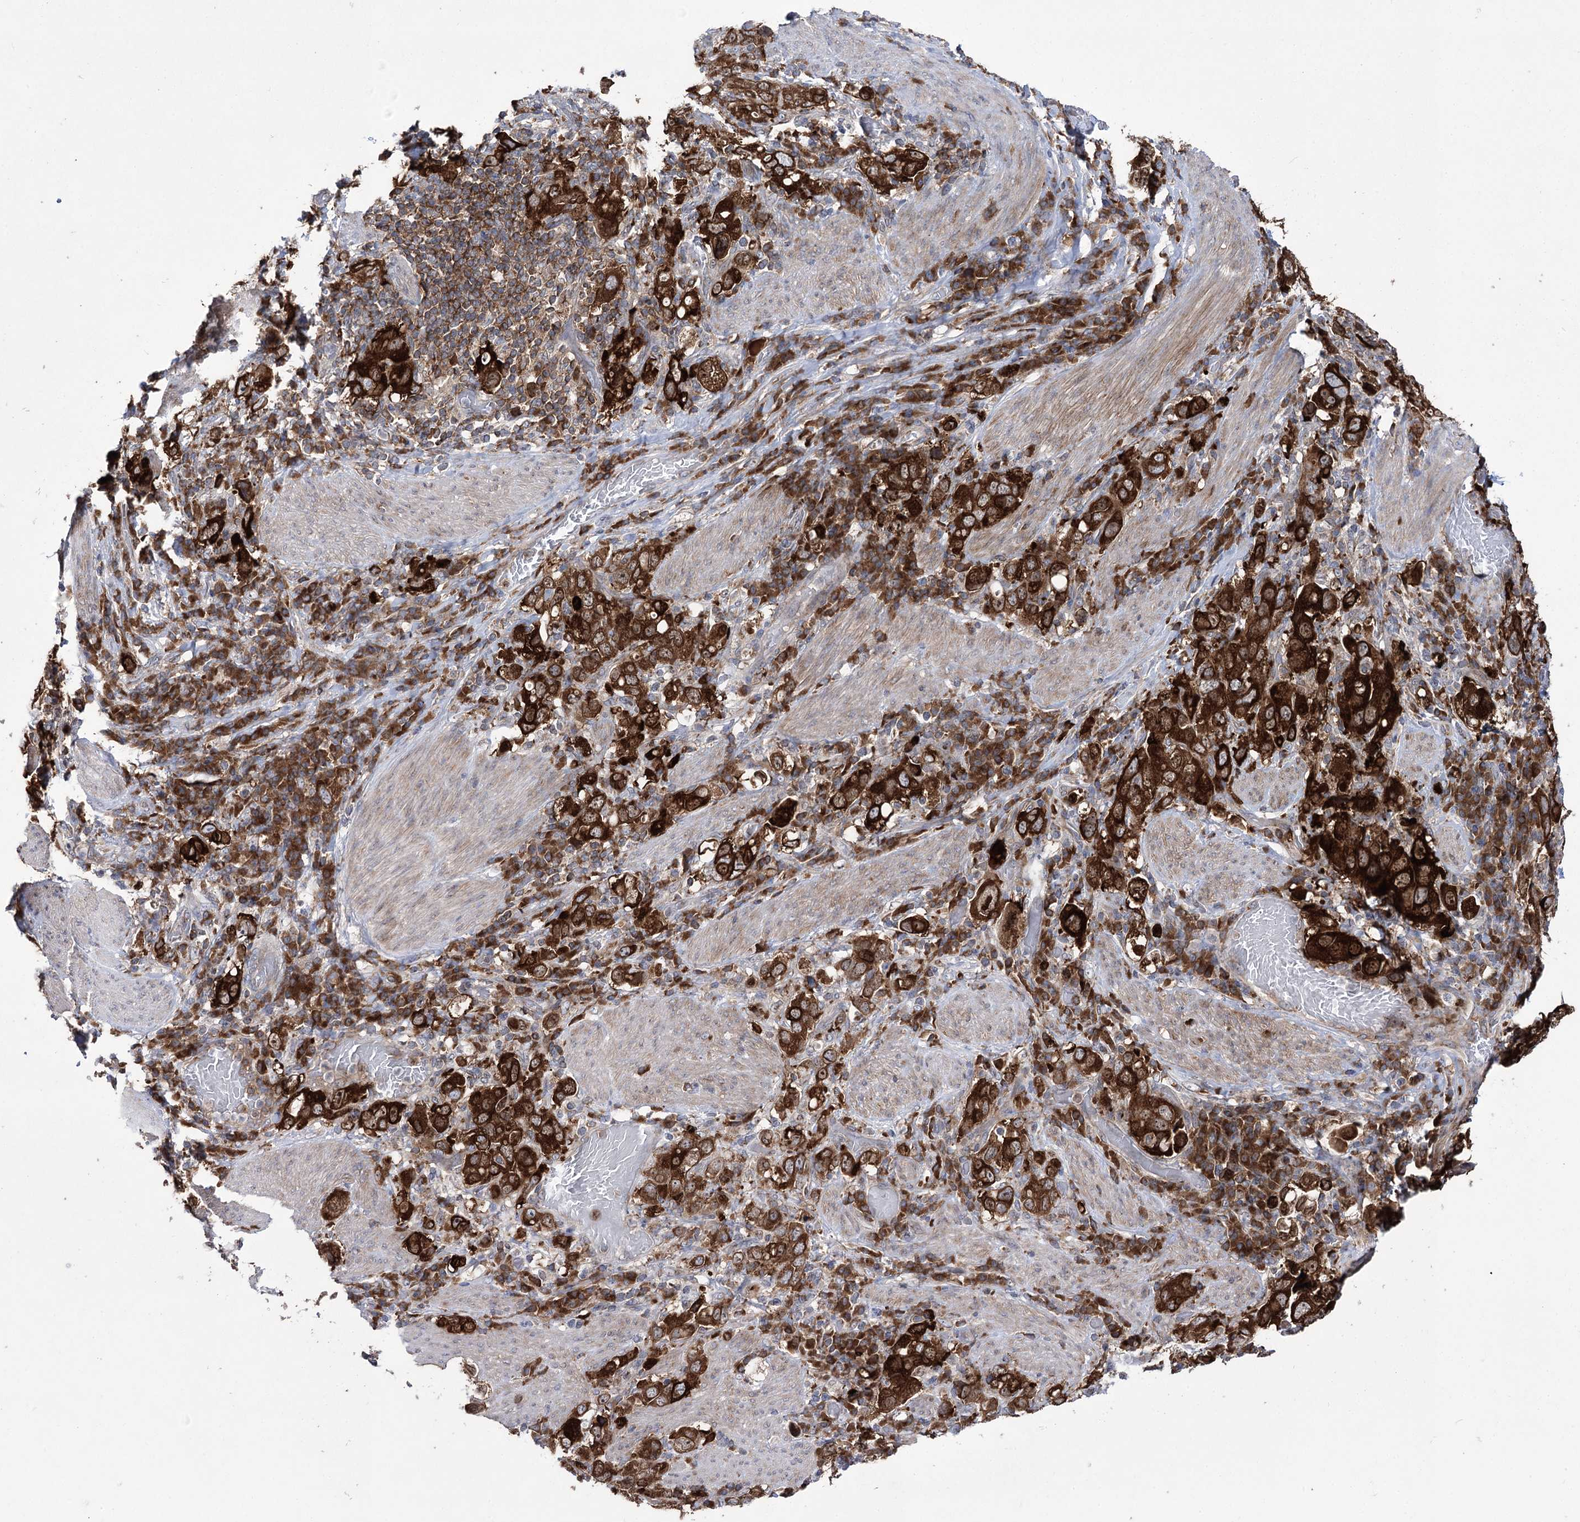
{"staining": {"intensity": "strong", "quantity": ">75%", "location": "cytoplasmic/membranous"}, "tissue": "stomach cancer", "cell_type": "Tumor cells", "image_type": "cancer", "snomed": [{"axis": "morphology", "description": "Adenocarcinoma, NOS"}, {"axis": "topography", "description": "Stomach, upper"}], "caption": "Stomach cancer stained with IHC exhibits strong cytoplasmic/membranous staining in approximately >75% of tumor cells.", "gene": "ZNF622", "patient": {"sex": "male", "age": 62}}